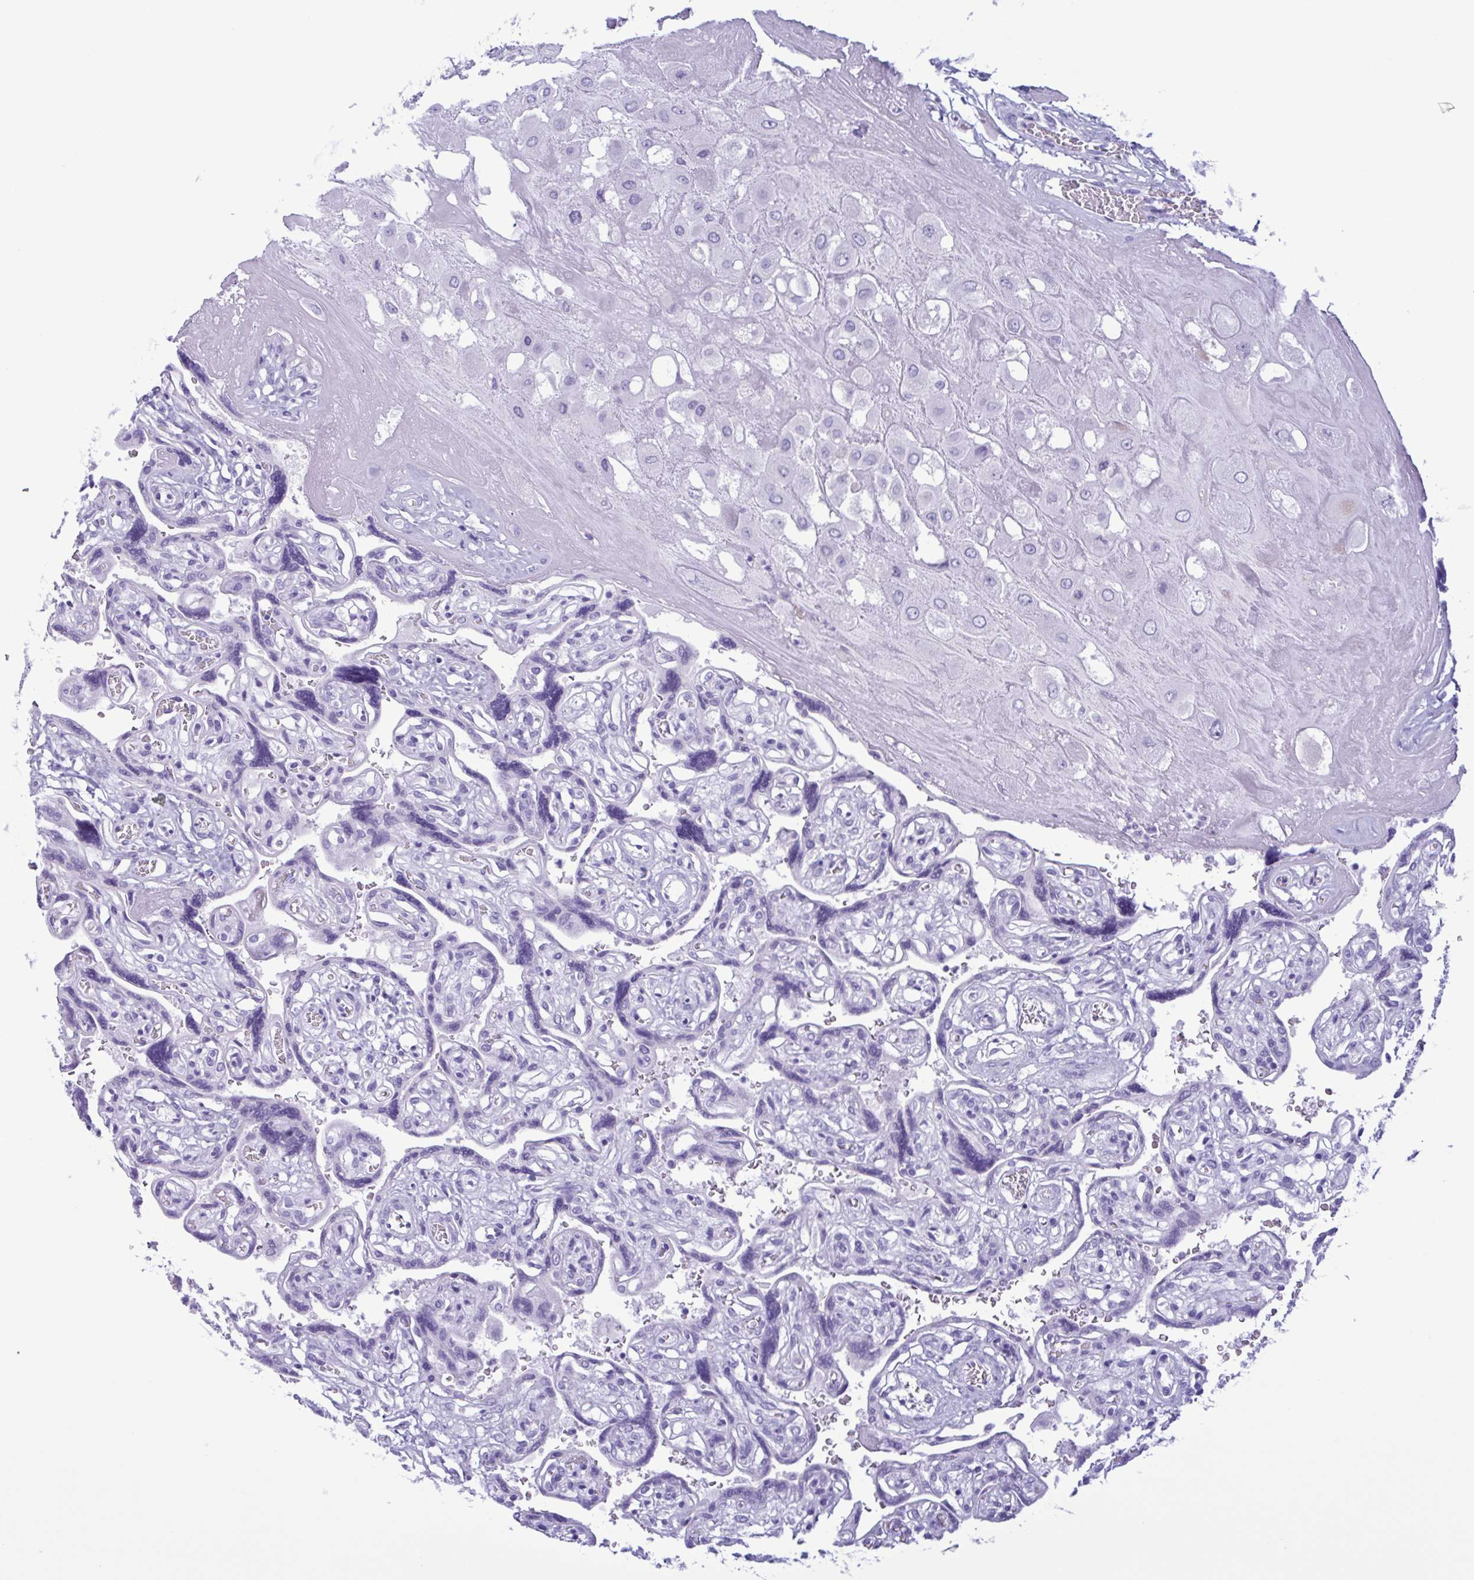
{"staining": {"intensity": "negative", "quantity": "none", "location": "none"}, "tissue": "placenta", "cell_type": "Decidual cells", "image_type": "normal", "snomed": [{"axis": "morphology", "description": "Normal tissue, NOS"}, {"axis": "topography", "description": "Placenta"}], "caption": "Immunohistochemistry histopathology image of unremarkable human placenta stained for a protein (brown), which shows no expression in decidual cells.", "gene": "LTF", "patient": {"sex": "female", "age": 32}}